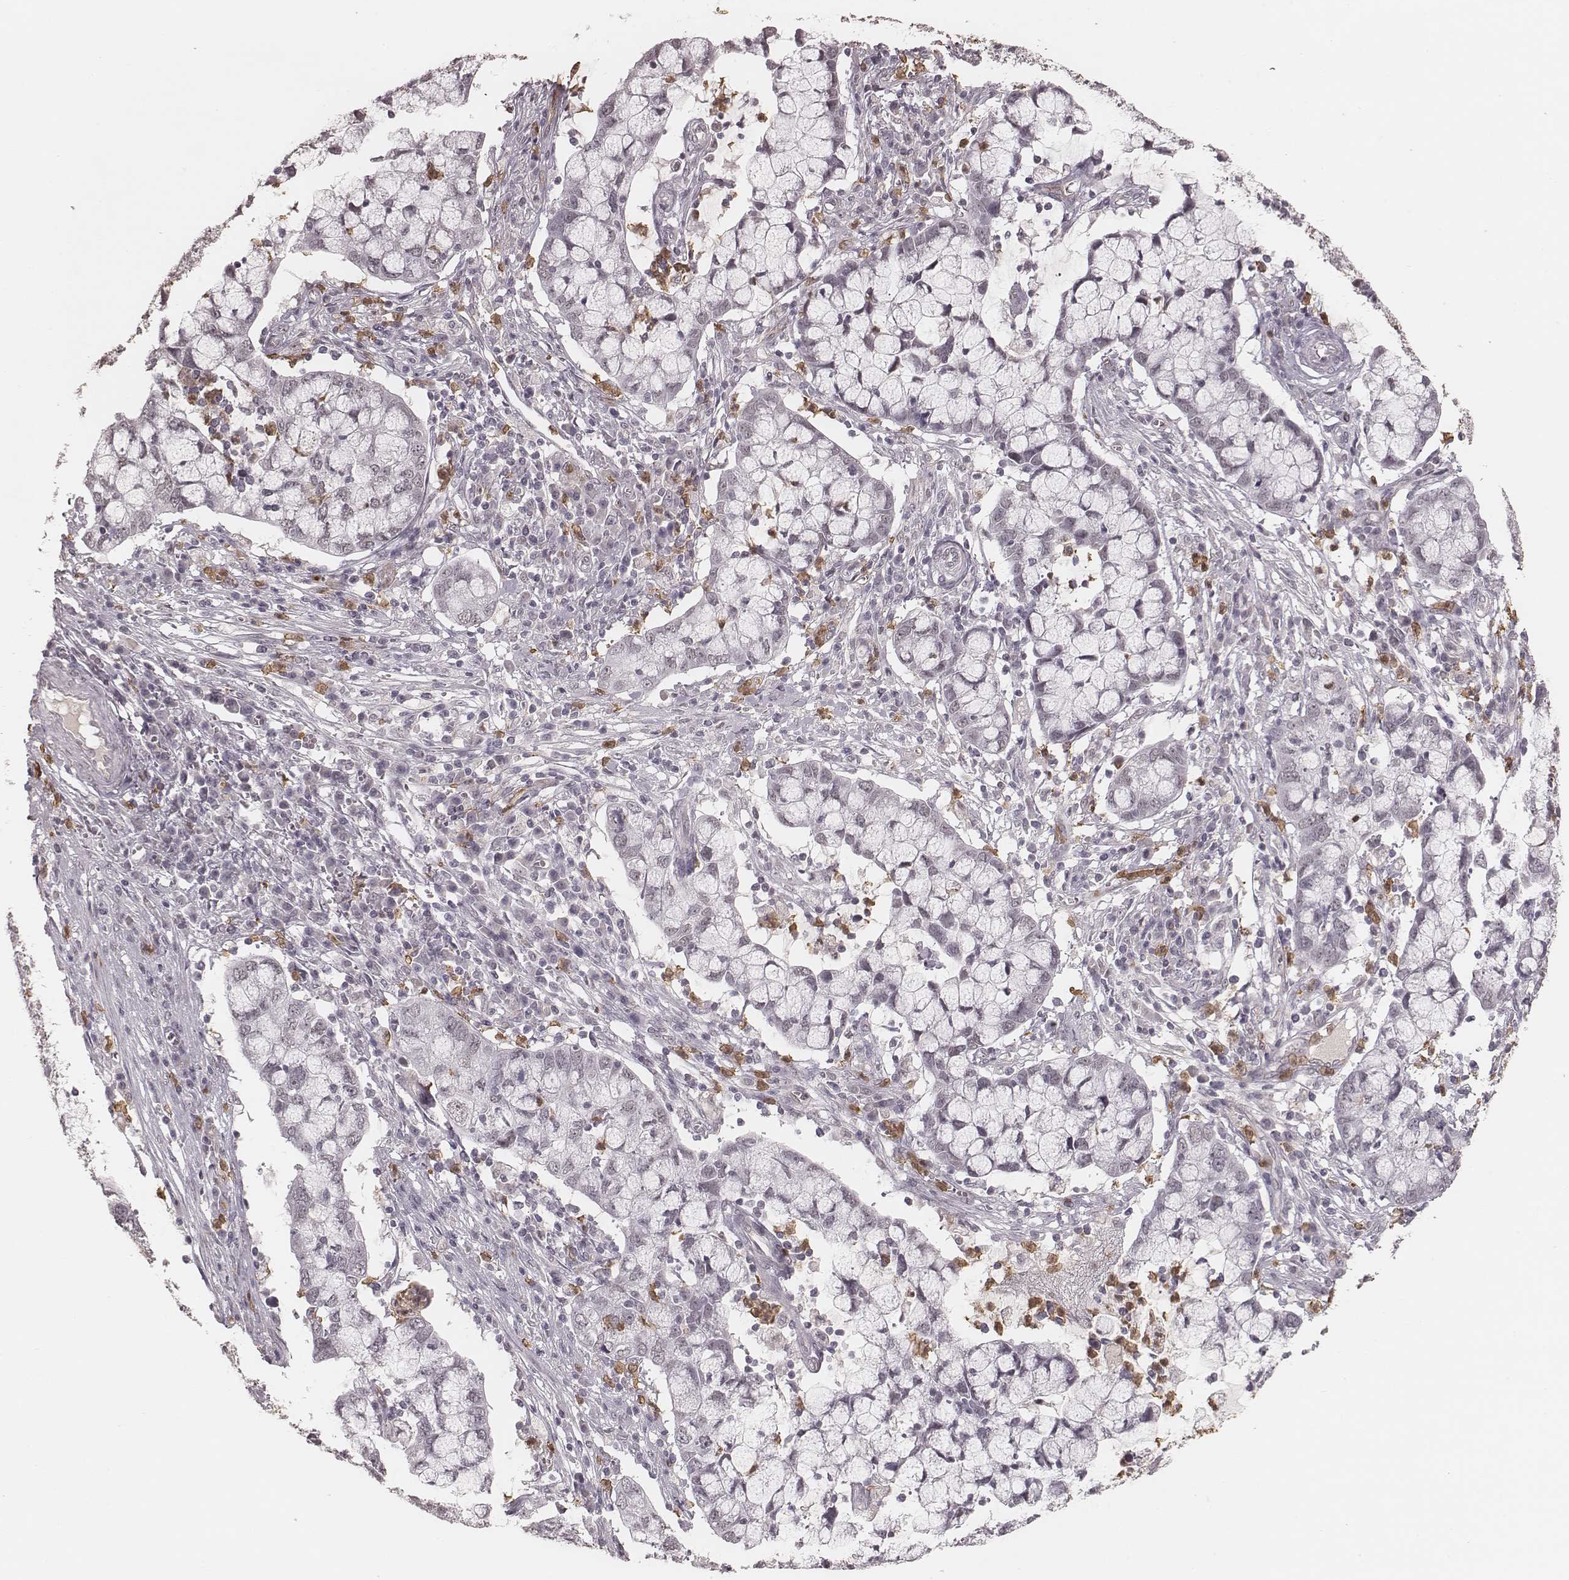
{"staining": {"intensity": "negative", "quantity": "none", "location": "none"}, "tissue": "cervical cancer", "cell_type": "Tumor cells", "image_type": "cancer", "snomed": [{"axis": "morphology", "description": "Adenocarcinoma, NOS"}, {"axis": "topography", "description": "Cervix"}], "caption": "Human adenocarcinoma (cervical) stained for a protein using IHC displays no positivity in tumor cells.", "gene": "KITLG", "patient": {"sex": "female", "age": 40}}